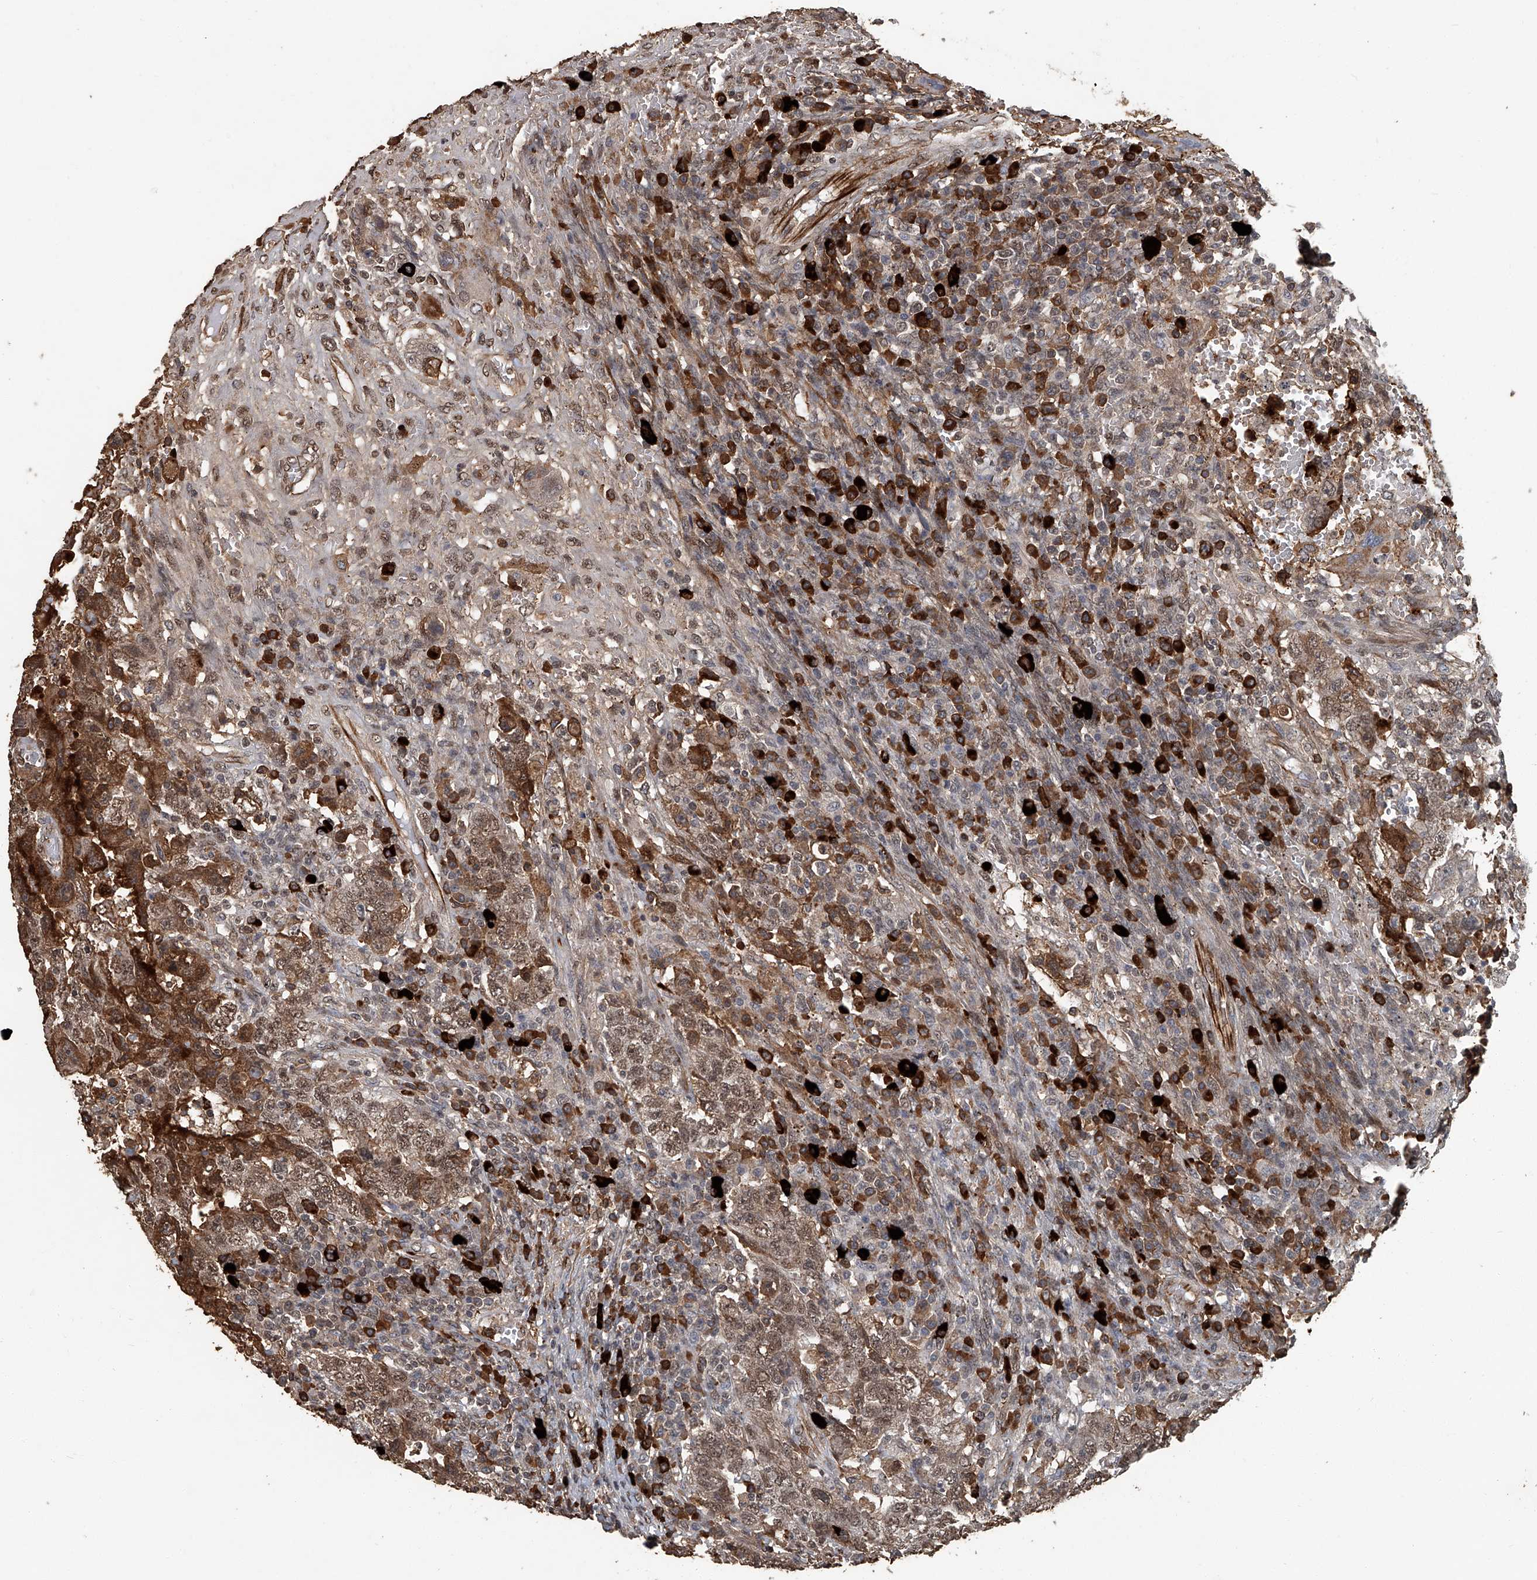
{"staining": {"intensity": "moderate", "quantity": ">75%", "location": "cytoplasmic/membranous,nuclear"}, "tissue": "testis cancer", "cell_type": "Tumor cells", "image_type": "cancer", "snomed": [{"axis": "morphology", "description": "Carcinoma, Embryonal, NOS"}, {"axis": "topography", "description": "Testis"}], "caption": "A high-resolution photomicrograph shows IHC staining of testis embryonal carcinoma, which displays moderate cytoplasmic/membranous and nuclear positivity in approximately >75% of tumor cells.", "gene": "GPR132", "patient": {"sex": "male", "age": 26}}